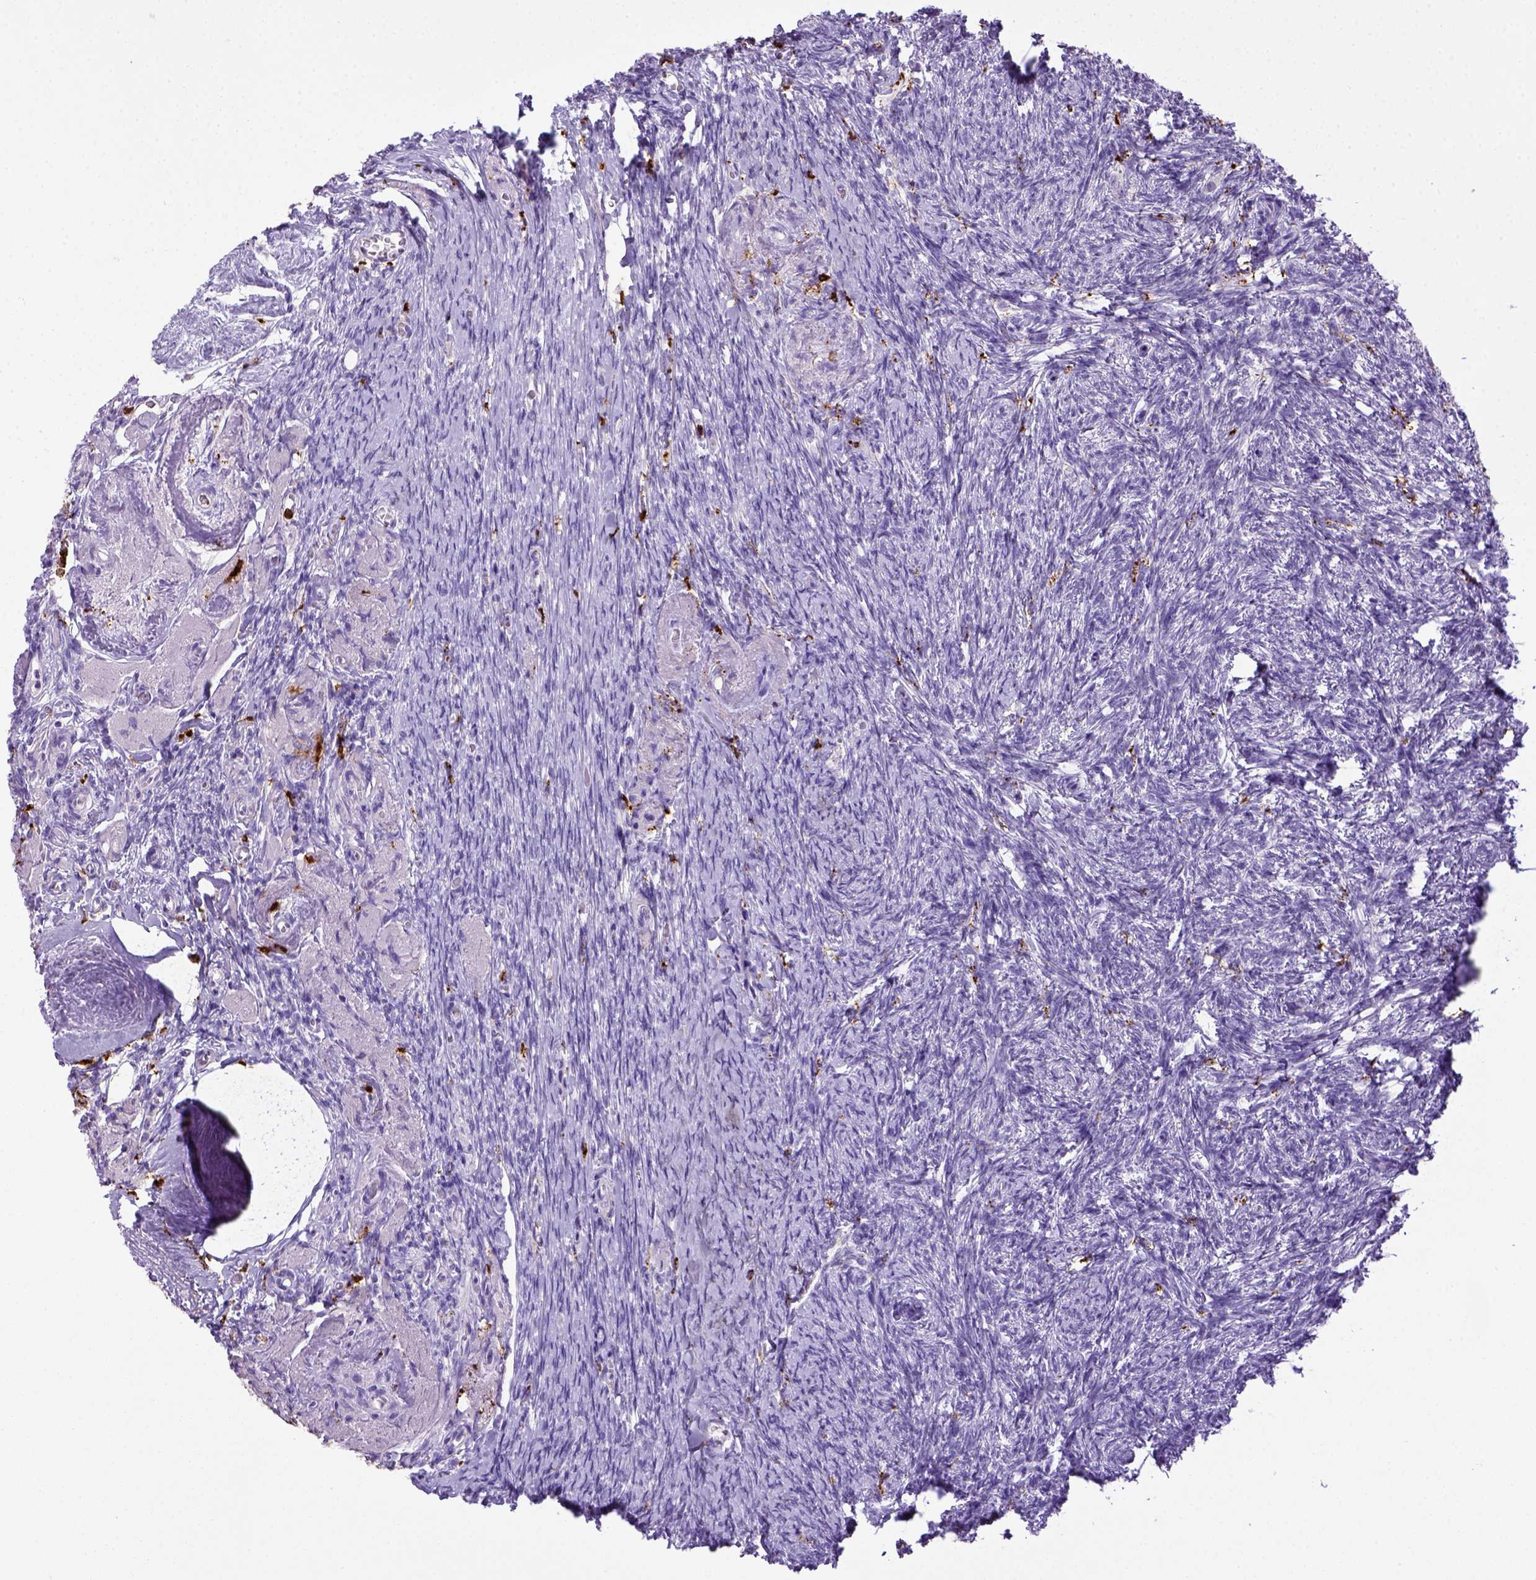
{"staining": {"intensity": "negative", "quantity": "none", "location": "none"}, "tissue": "ovary", "cell_type": "Ovarian stroma cells", "image_type": "normal", "snomed": [{"axis": "morphology", "description": "Normal tissue, NOS"}, {"axis": "topography", "description": "Ovary"}], "caption": "The micrograph exhibits no staining of ovarian stroma cells in normal ovary.", "gene": "CD68", "patient": {"sex": "female", "age": 72}}